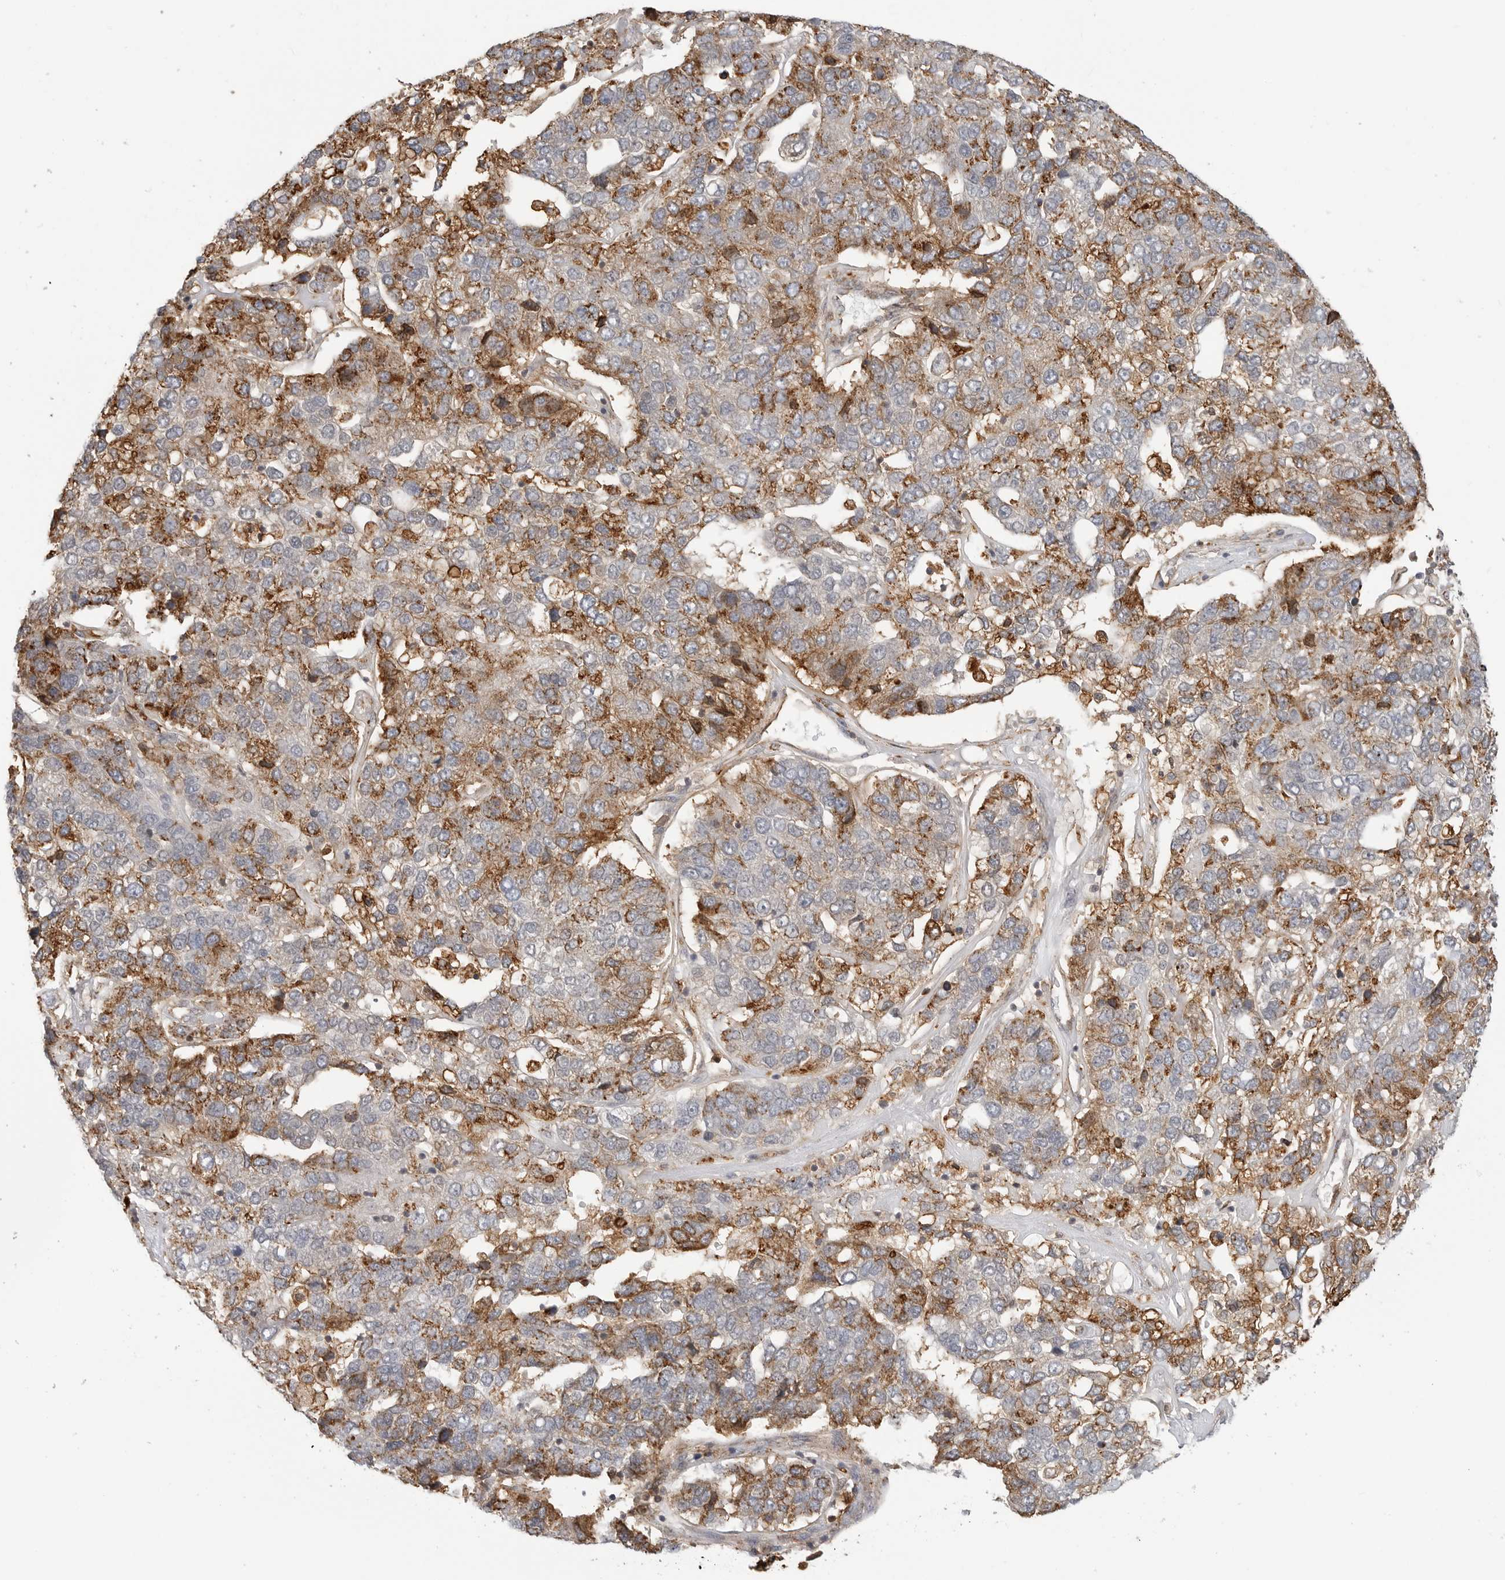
{"staining": {"intensity": "moderate", "quantity": ">75%", "location": "cytoplasmic/membranous"}, "tissue": "pancreatic cancer", "cell_type": "Tumor cells", "image_type": "cancer", "snomed": [{"axis": "morphology", "description": "Adenocarcinoma, NOS"}, {"axis": "topography", "description": "Pancreas"}], "caption": "DAB (3,3'-diaminobenzidine) immunohistochemical staining of pancreatic cancer (adenocarcinoma) shows moderate cytoplasmic/membranous protein staining in approximately >75% of tumor cells. The staining was performed using DAB, with brown indicating positive protein expression. Nuclei are stained blue with hematoxylin.", "gene": "ANXA11", "patient": {"sex": "female", "age": 61}}